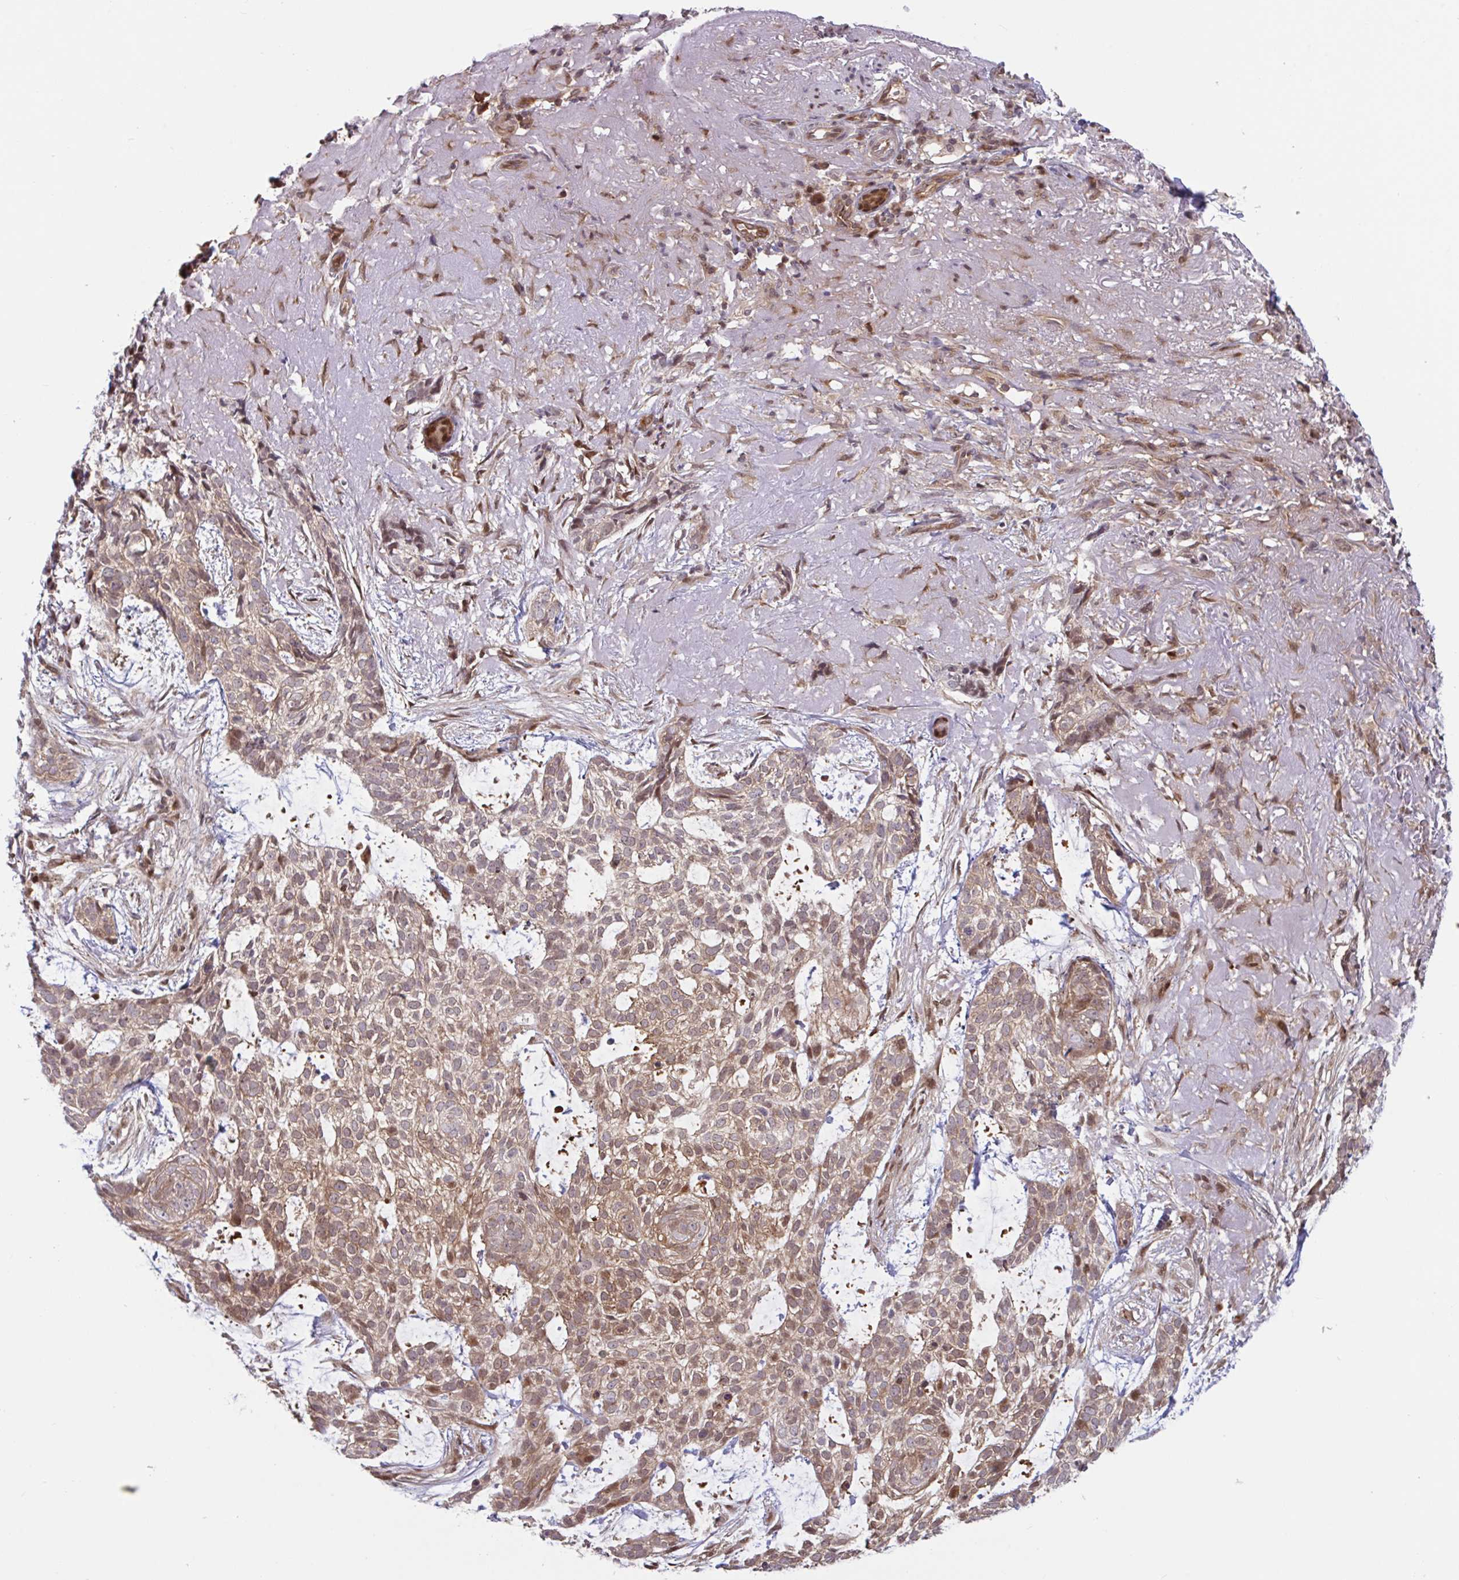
{"staining": {"intensity": "moderate", "quantity": ">75%", "location": "cytoplasmic/membranous,nuclear"}, "tissue": "skin cancer", "cell_type": "Tumor cells", "image_type": "cancer", "snomed": [{"axis": "morphology", "description": "Basal cell carcinoma"}, {"axis": "topography", "description": "Skin"}, {"axis": "topography", "description": "Skin of face"}], "caption": "Immunohistochemical staining of human skin basal cell carcinoma demonstrates medium levels of moderate cytoplasmic/membranous and nuclear positivity in approximately >75% of tumor cells. (Brightfield microscopy of DAB IHC at high magnification).", "gene": "LMNTD2", "patient": {"sex": "female", "age": 80}}